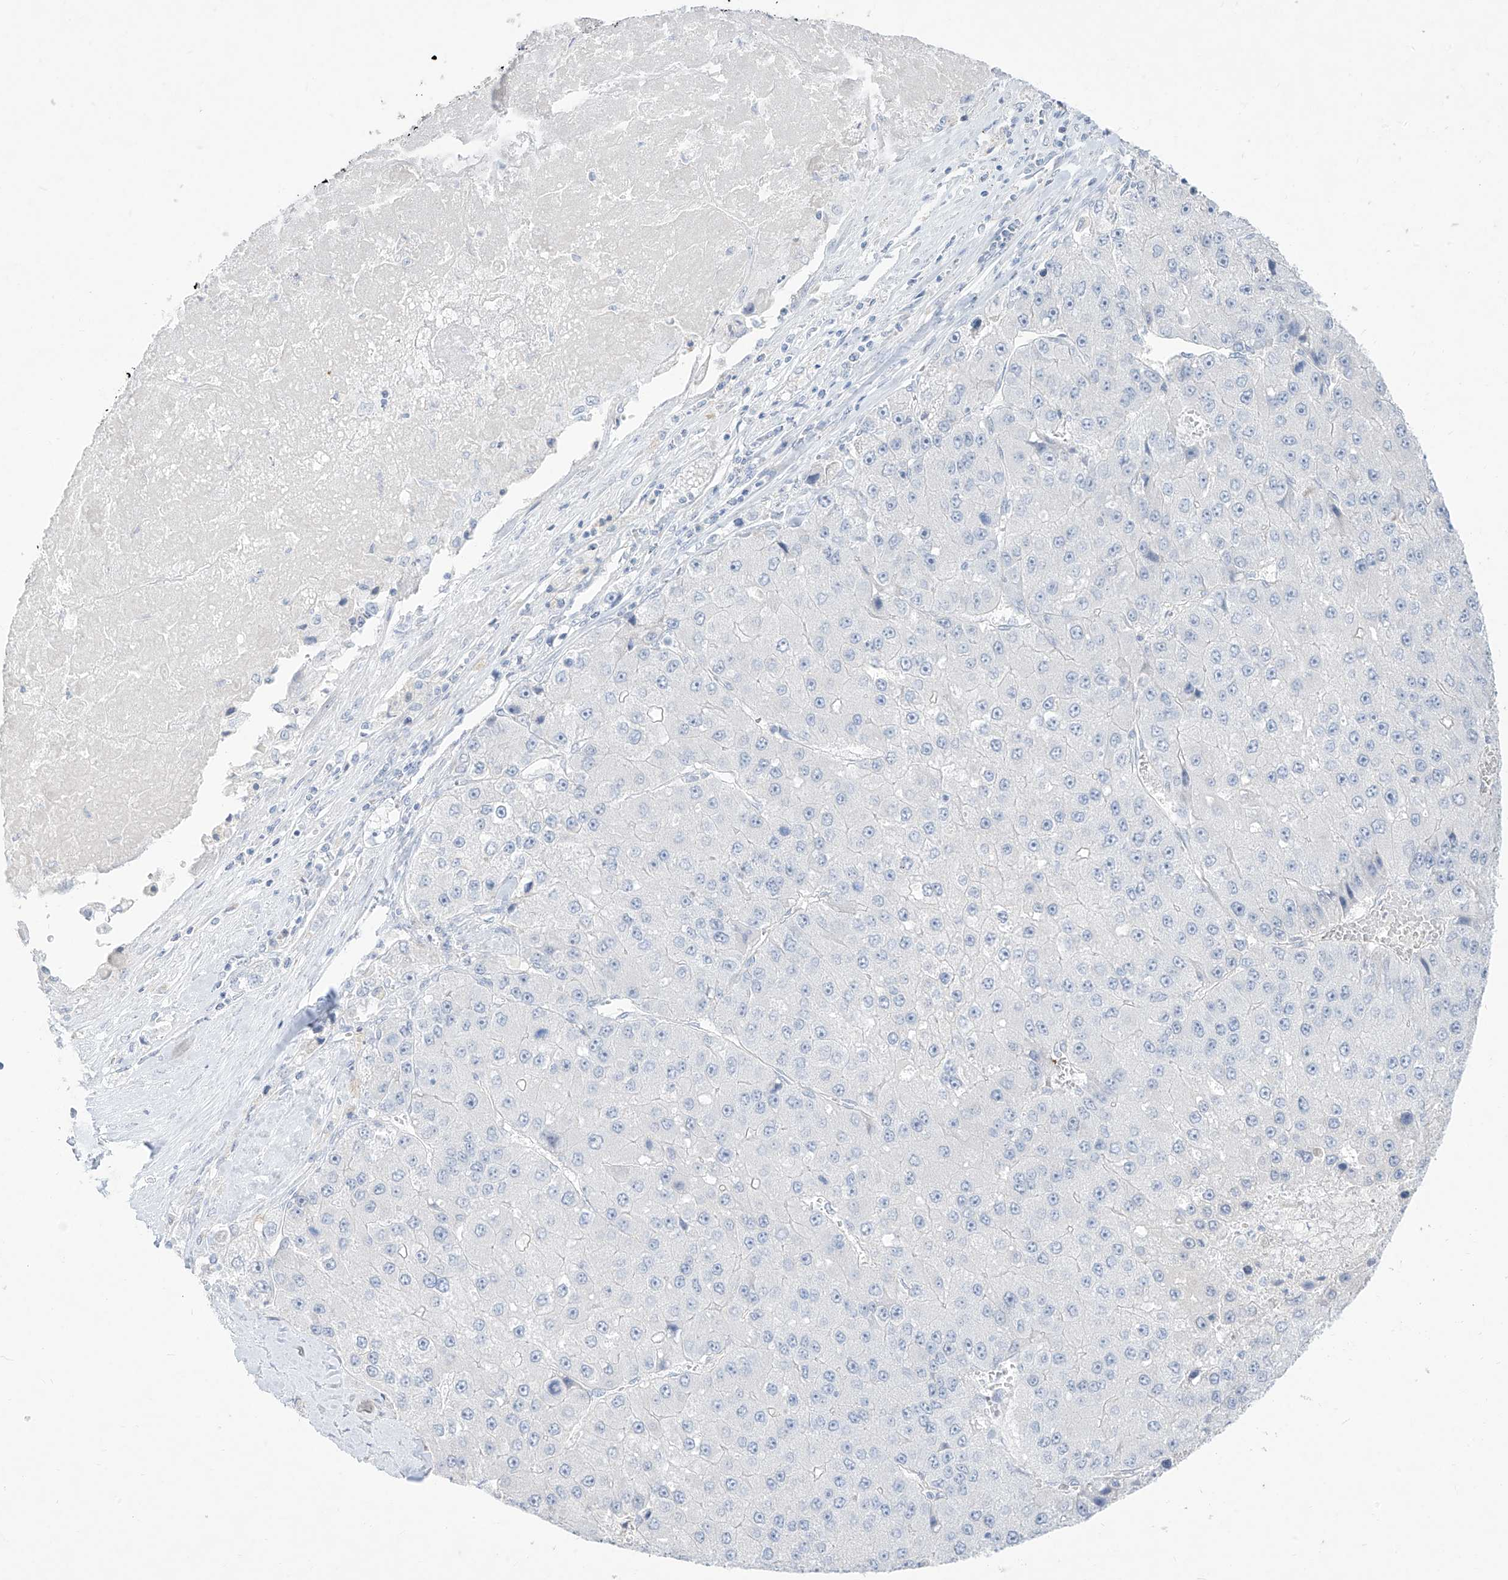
{"staining": {"intensity": "negative", "quantity": "none", "location": "none"}, "tissue": "liver cancer", "cell_type": "Tumor cells", "image_type": "cancer", "snomed": [{"axis": "morphology", "description": "Carcinoma, Hepatocellular, NOS"}, {"axis": "topography", "description": "Liver"}], "caption": "DAB (3,3'-diaminobenzidine) immunohistochemical staining of liver cancer shows no significant positivity in tumor cells.", "gene": "TGM4", "patient": {"sex": "female", "age": 73}}